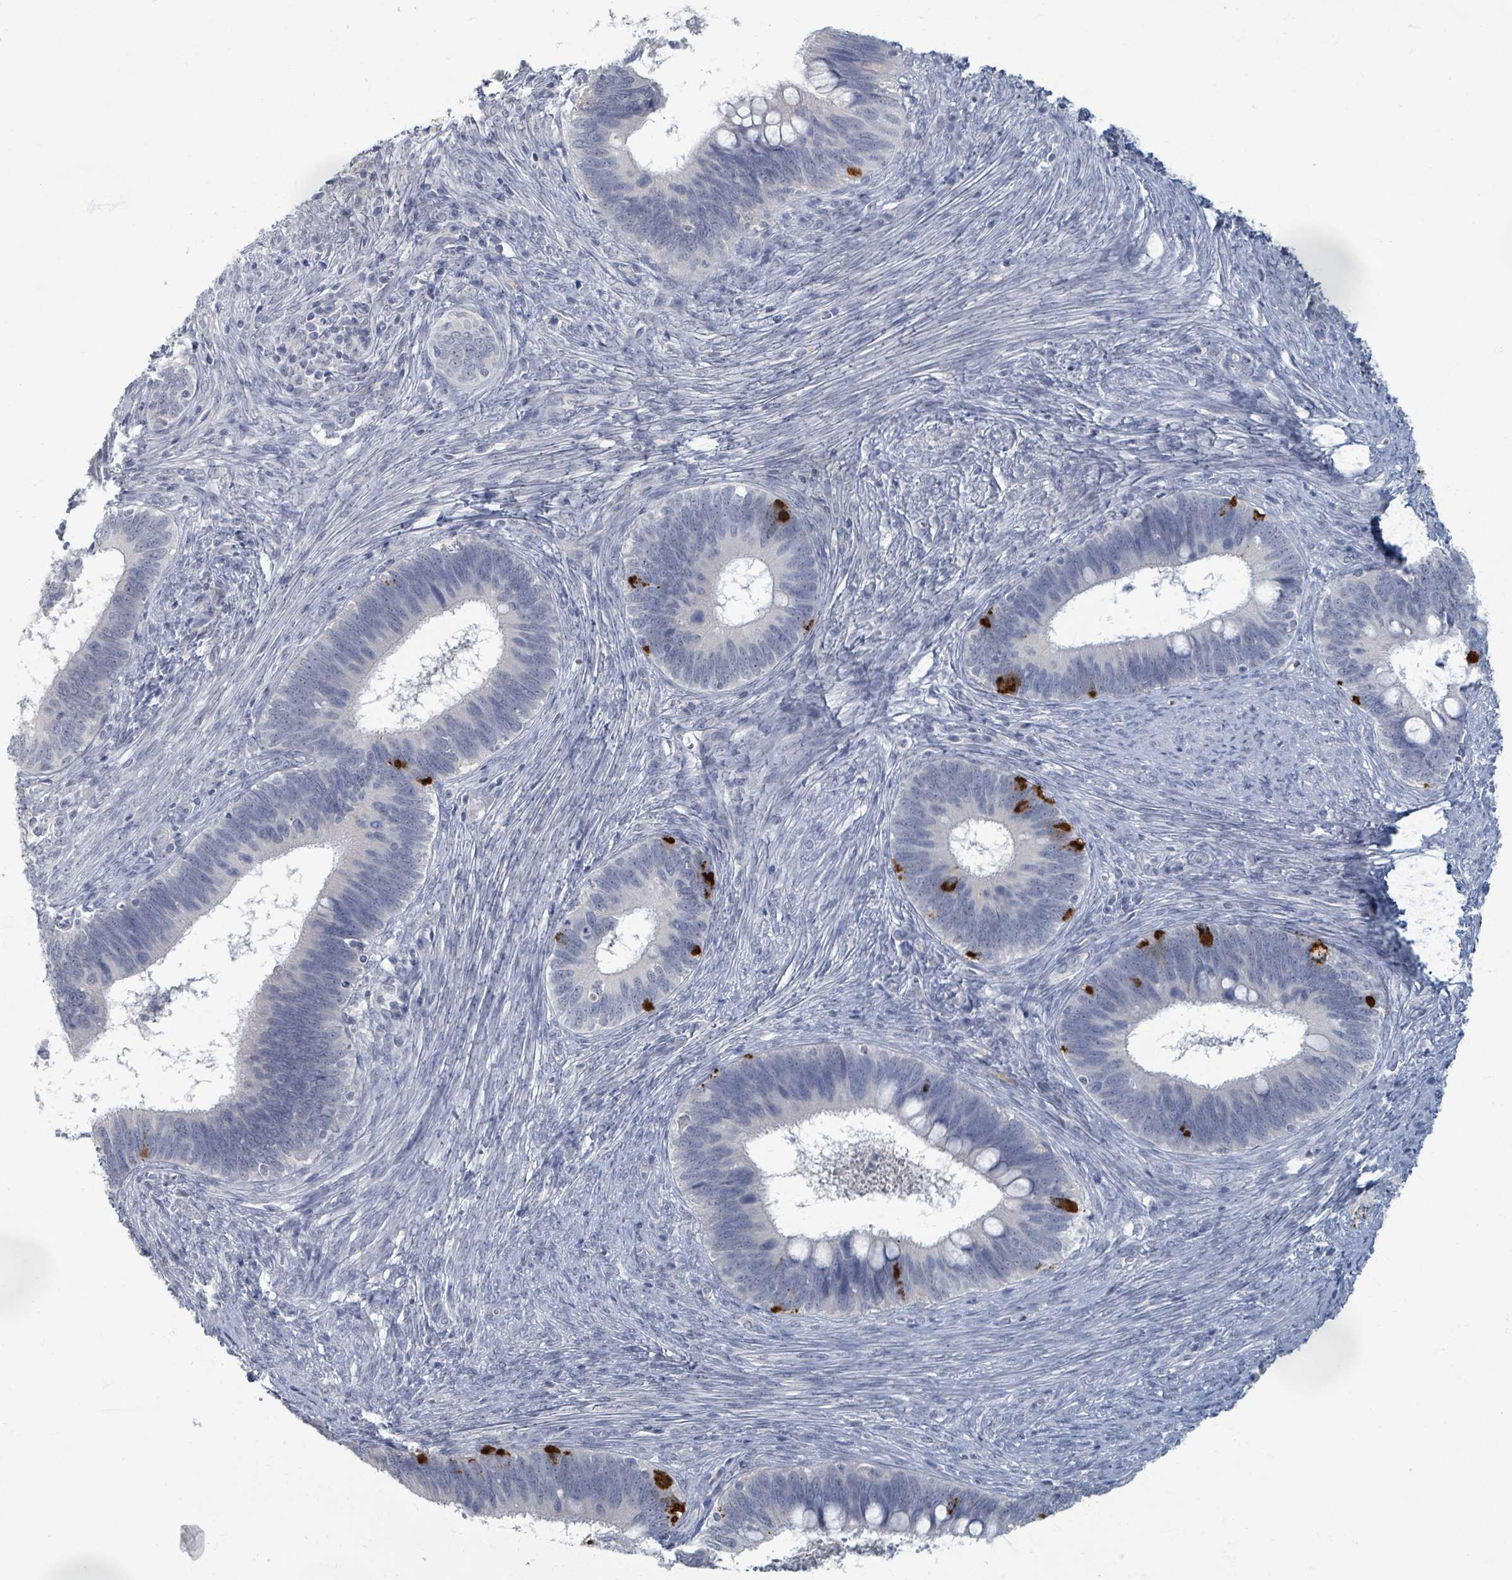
{"staining": {"intensity": "strong", "quantity": "<25%", "location": "cytoplasmic/membranous"}, "tissue": "cervical cancer", "cell_type": "Tumor cells", "image_type": "cancer", "snomed": [{"axis": "morphology", "description": "Adenocarcinoma, NOS"}, {"axis": "topography", "description": "Cervix"}], "caption": "Immunohistochemistry (DAB (3,3'-diaminobenzidine)) staining of human adenocarcinoma (cervical) demonstrates strong cytoplasmic/membranous protein staining in about <25% of tumor cells. (DAB IHC with brightfield microscopy, high magnification).", "gene": "WNT11", "patient": {"sex": "female", "age": 42}}